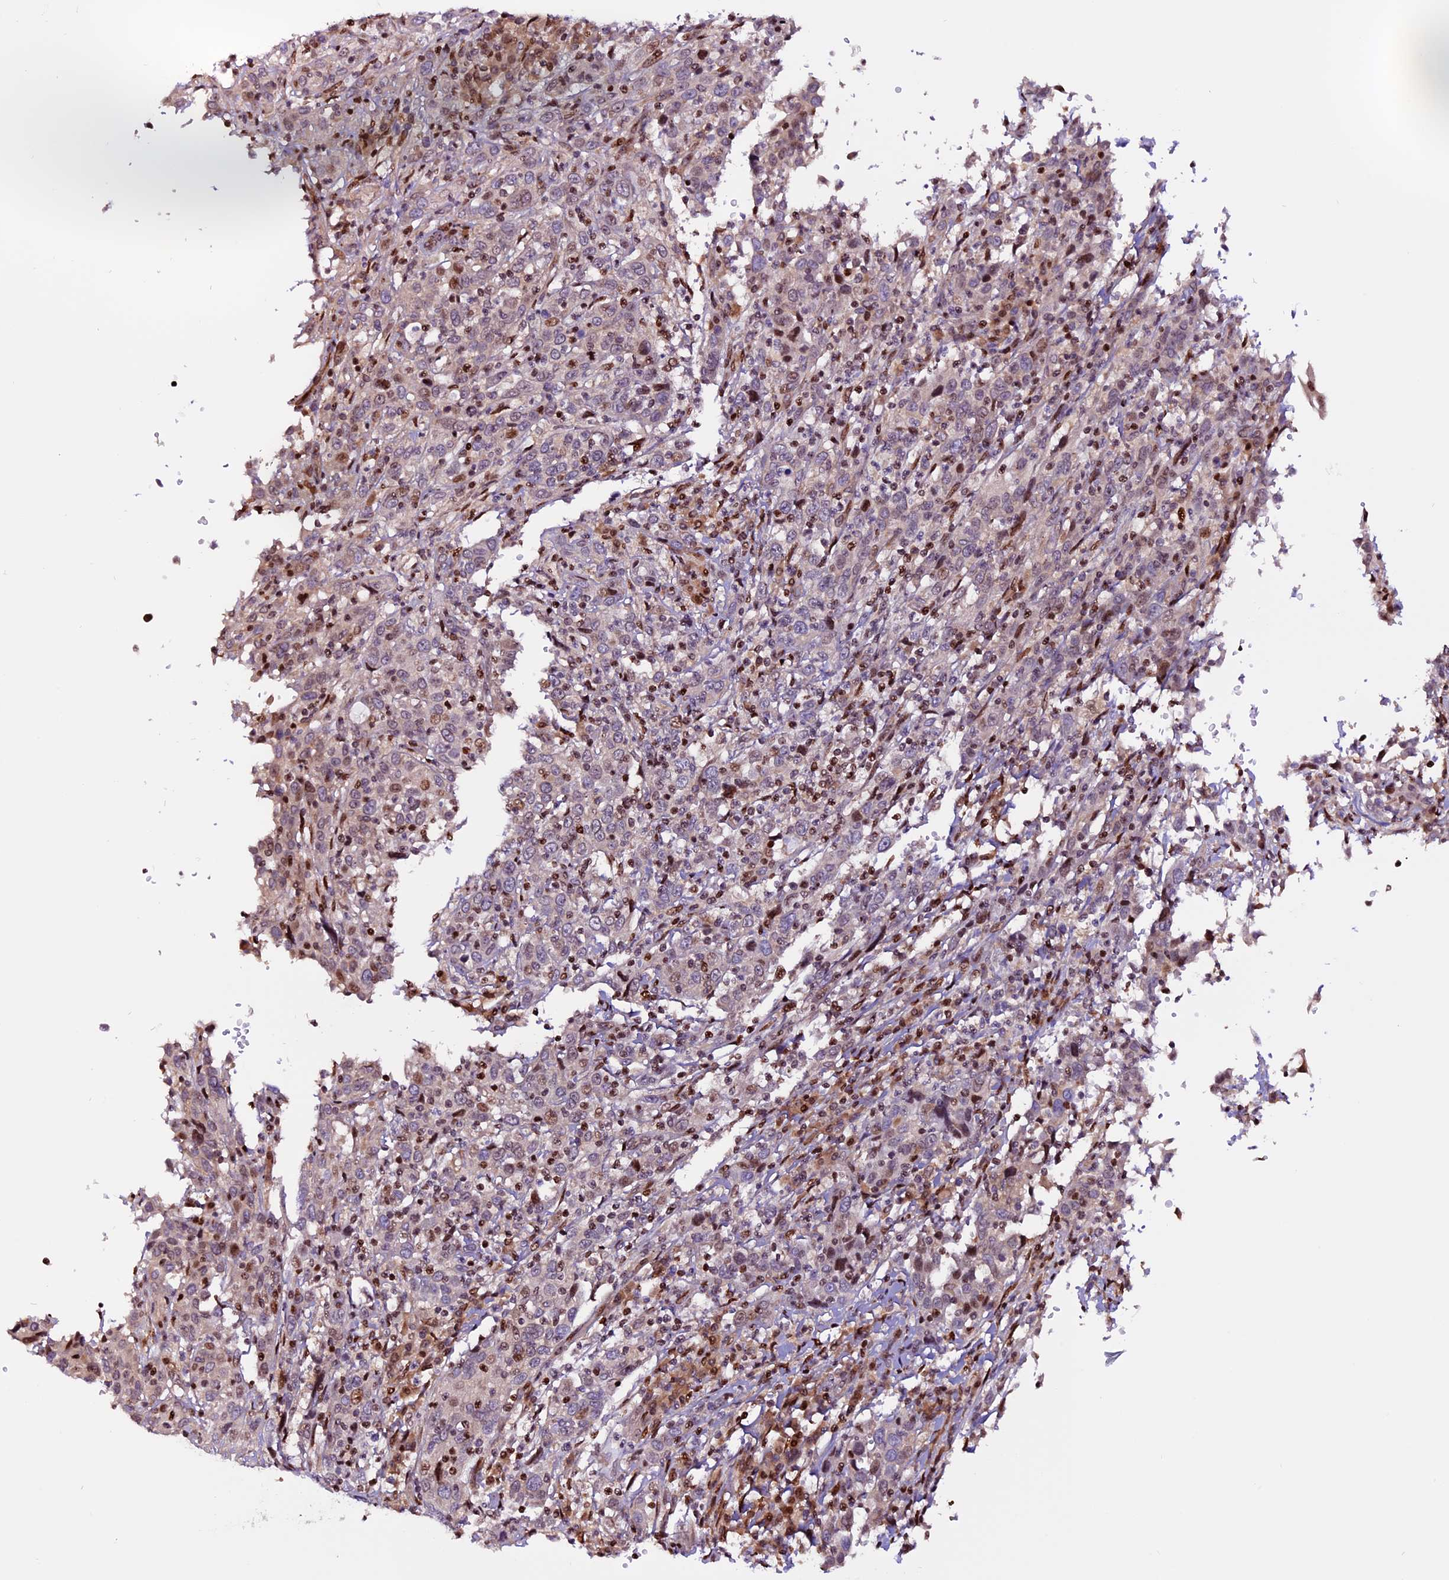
{"staining": {"intensity": "moderate", "quantity": "<25%", "location": "nuclear"}, "tissue": "cervical cancer", "cell_type": "Tumor cells", "image_type": "cancer", "snomed": [{"axis": "morphology", "description": "Squamous cell carcinoma, NOS"}, {"axis": "topography", "description": "Cervix"}], "caption": "The immunohistochemical stain shows moderate nuclear expression in tumor cells of cervical cancer tissue.", "gene": "RINL", "patient": {"sex": "female", "age": 46}}